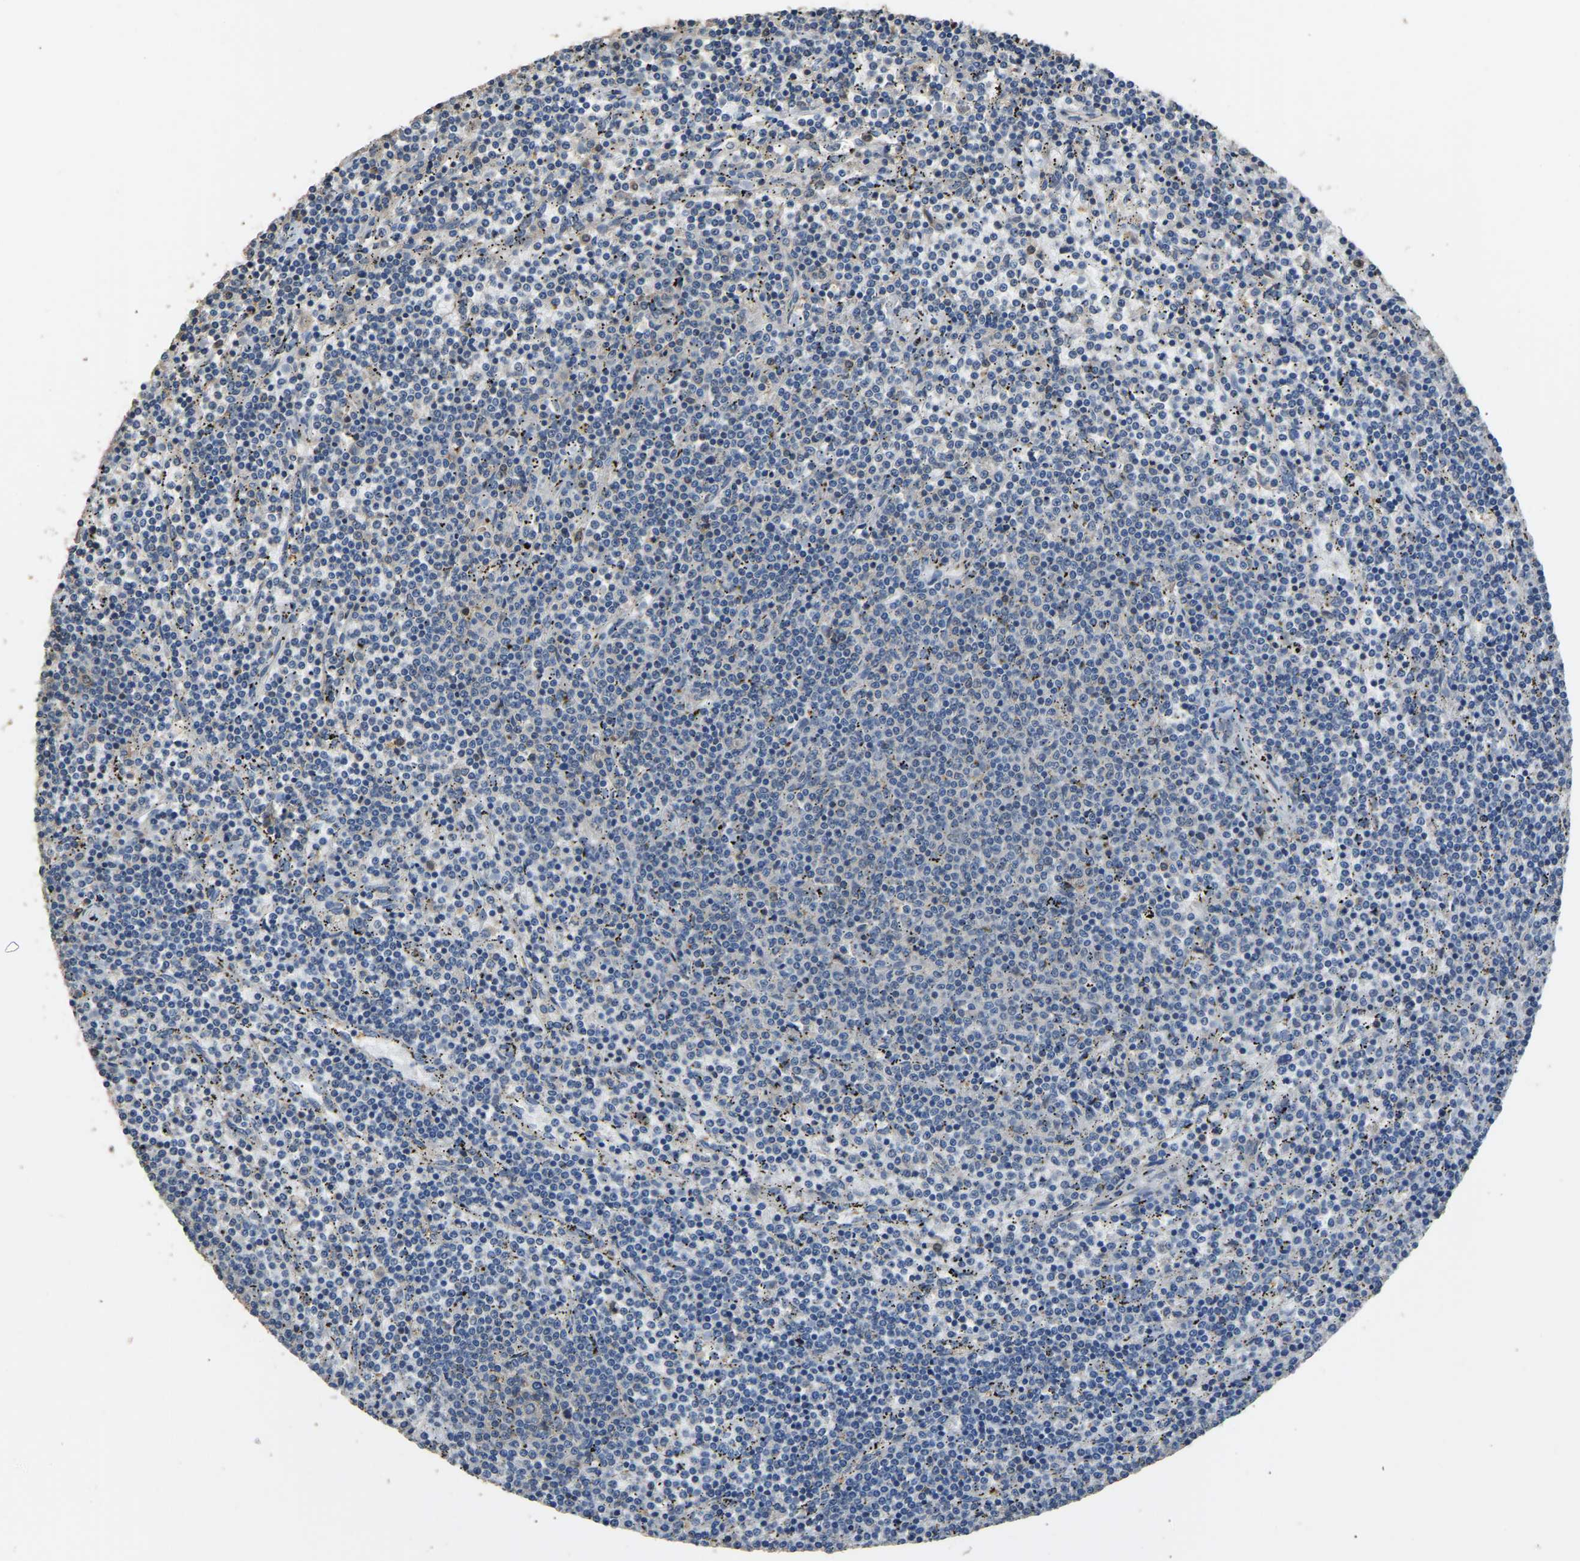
{"staining": {"intensity": "negative", "quantity": "none", "location": "none"}, "tissue": "lymphoma", "cell_type": "Tumor cells", "image_type": "cancer", "snomed": [{"axis": "morphology", "description": "Malignant lymphoma, non-Hodgkin's type, Low grade"}, {"axis": "topography", "description": "Spleen"}], "caption": "High magnification brightfield microscopy of malignant lymphoma, non-Hodgkin's type (low-grade) stained with DAB (3,3'-diaminobenzidine) (brown) and counterstained with hematoxylin (blue): tumor cells show no significant staining. Brightfield microscopy of immunohistochemistry stained with DAB (3,3'-diaminobenzidine) (brown) and hematoxylin (blue), captured at high magnification.", "gene": "TUFM", "patient": {"sex": "female", "age": 50}}